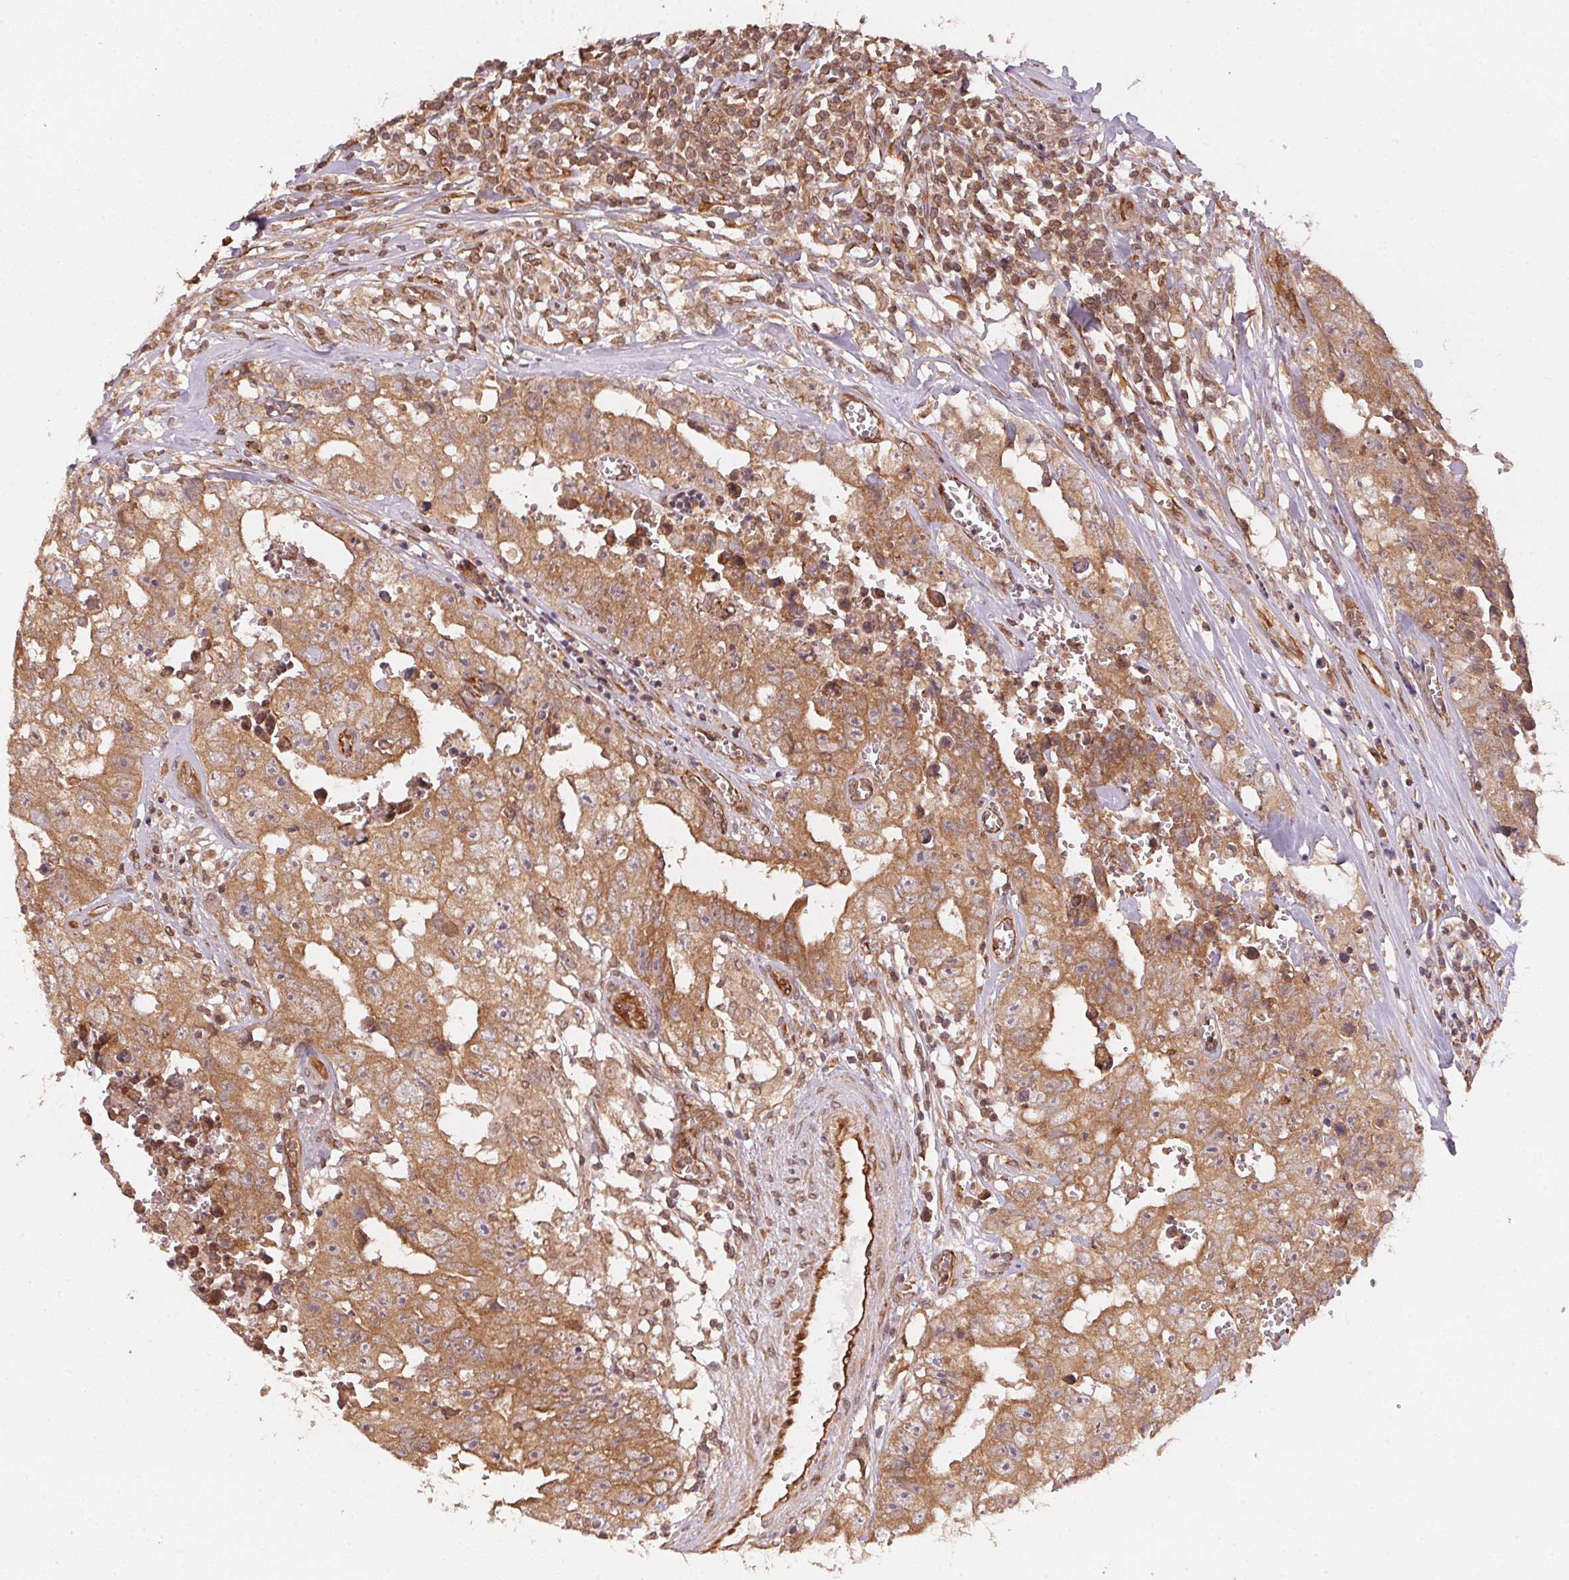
{"staining": {"intensity": "moderate", "quantity": ">75%", "location": "cytoplasmic/membranous"}, "tissue": "testis cancer", "cell_type": "Tumor cells", "image_type": "cancer", "snomed": [{"axis": "morphology", "description": "Carcinoma, Embryonal, NOS"}, {"axis": "topography", "description": "Testis"}], "caption": "A medium amount of moderate cytoplasmic/membranous staining is seen in about >75% of tumor cells in testis embryonal carcinoma tissue. (brown staining indicates protein expression, while blue staining denotes nuclei).", "gene": "STRN4", "patient": {"sex": "male", "age": 36}}